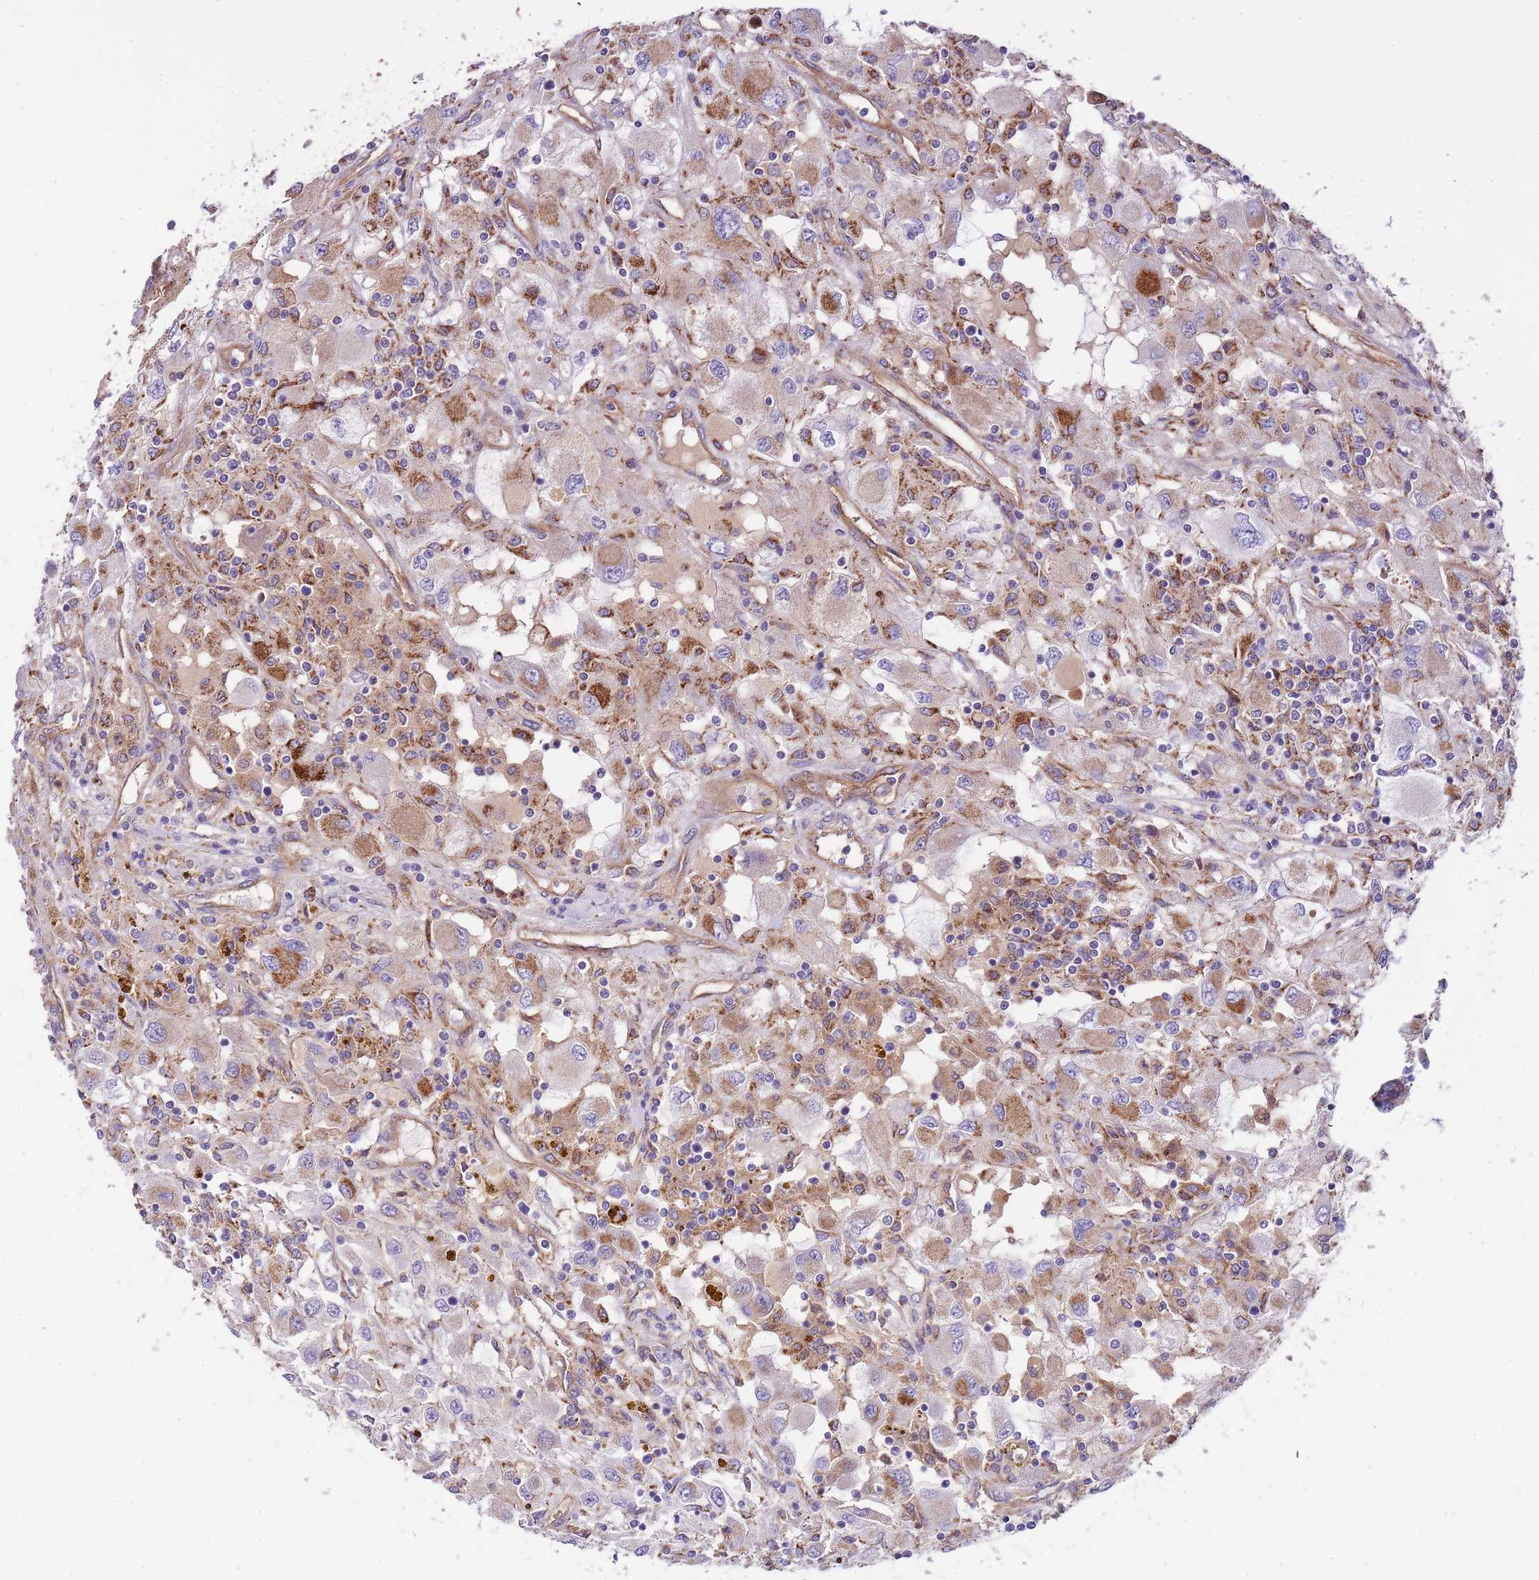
{"staining": {"intensity": "moderate", "quantity": "<25%", "location": "cytoplasmic/membranous"}, "tissue": "renal cancer", "cell_type": "Tumor cells", "image_type": "cancer", "snomed": [{"axis": "morphology", "description": "Adenocarcinoma, NOS"}, {"axis": "topography", "description": "Kidney"}], "caption": "Protein staining of renal cancer tissue reveals moderate cytoplasmic/membranous positivity in about <25% of tumor cells.", "gene": "DOCK6", "patient": {"sex": "female", "age": 67}}